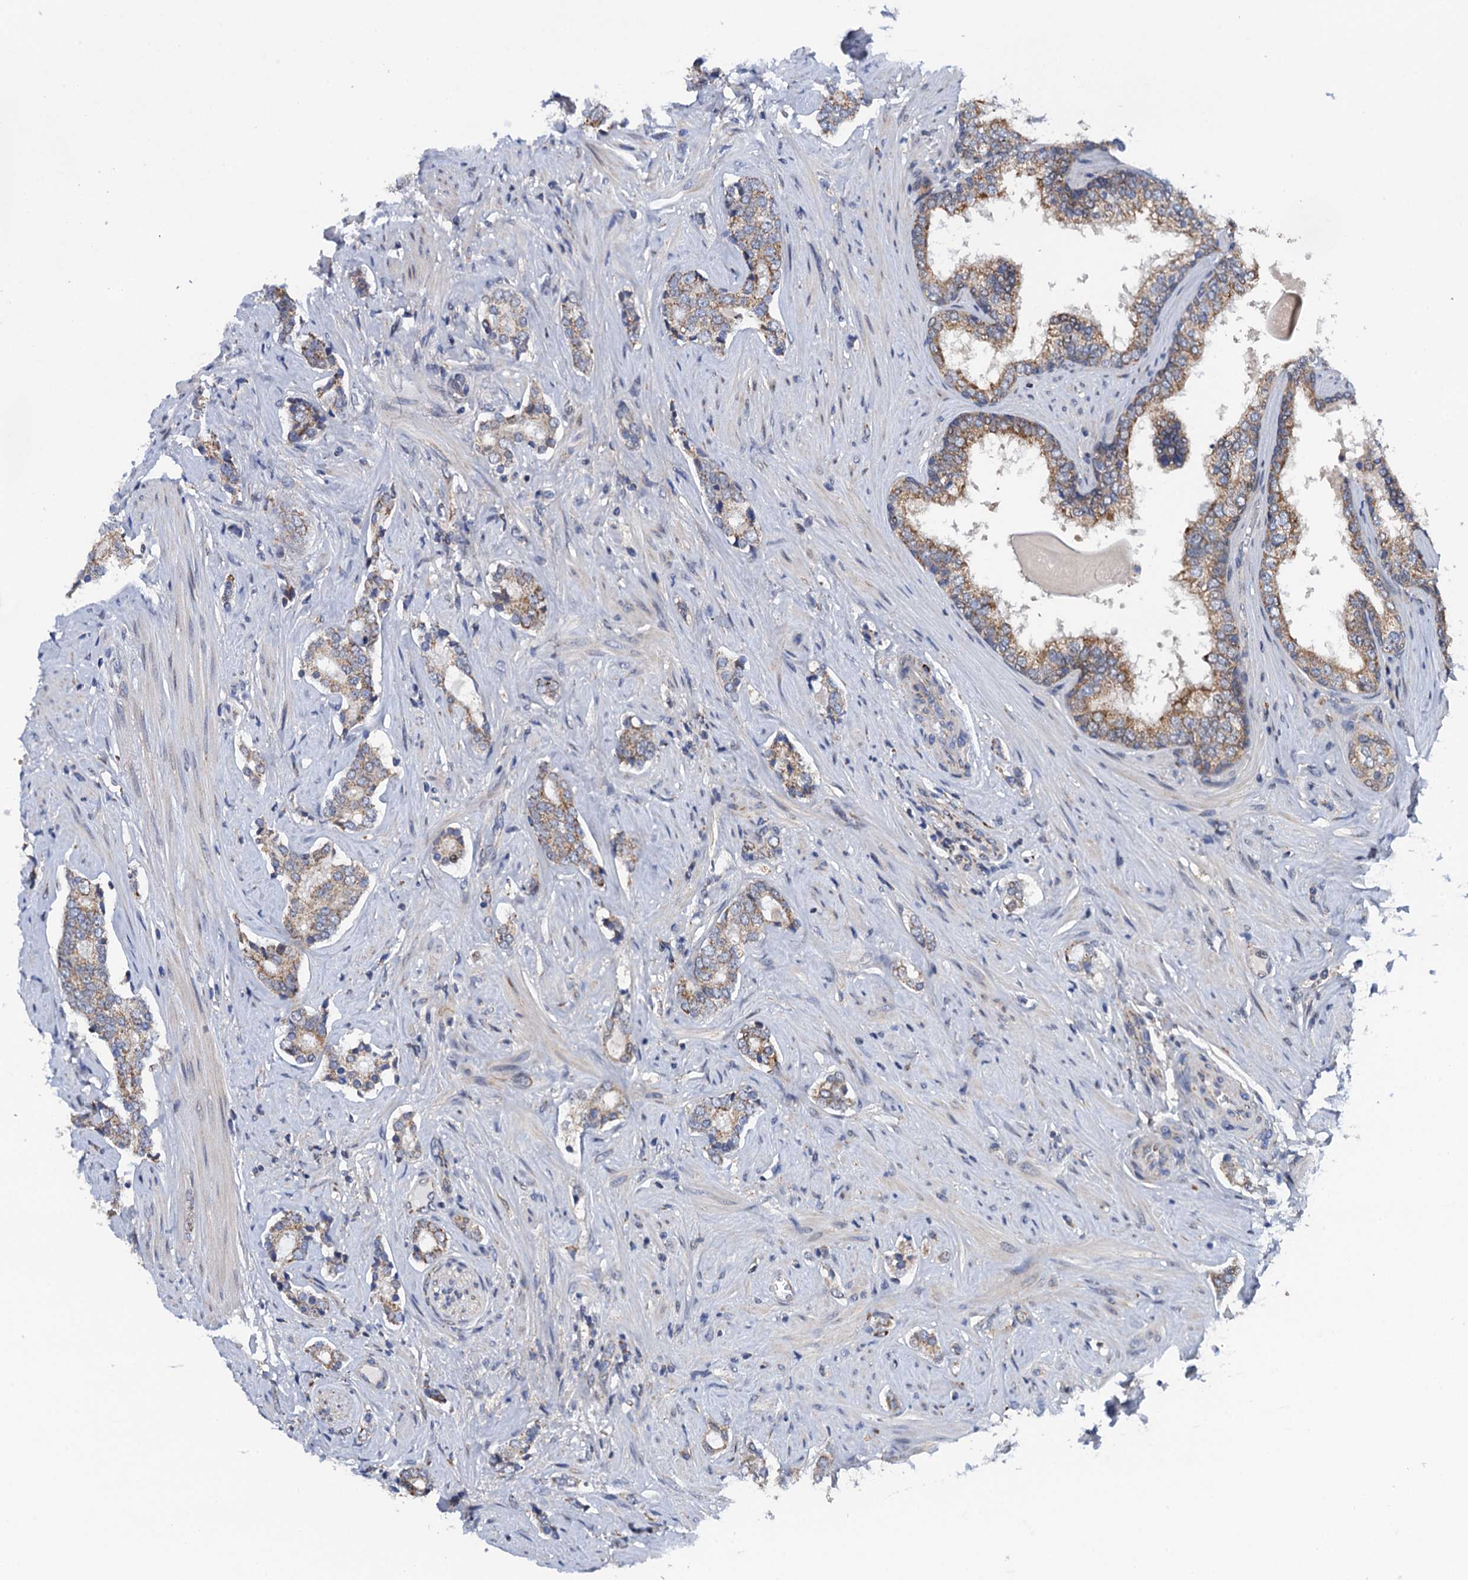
{"staining": {"intensity": "moderate", "quantity": "25%-75%", "location": "cytoplasmic/membranous"}, "tissue": "prostate cancer", "cell_type": "Tumor cells", "image_type": "cancer", "snomed": [{"axis": "morphology", "description": "Adenocarcinoma, High grade"}, {"axis": "topography", "description": "Prostate"}], "caption": "Adenocarcinoma (high-grade) (prostate) stained with a brown dye shows moderate cytoplasmic/membranous positive expression in approximately 25%-75% of tumor cells.", "gene": "PTCD3", "patient": {"sex": "male", "age": 63}}